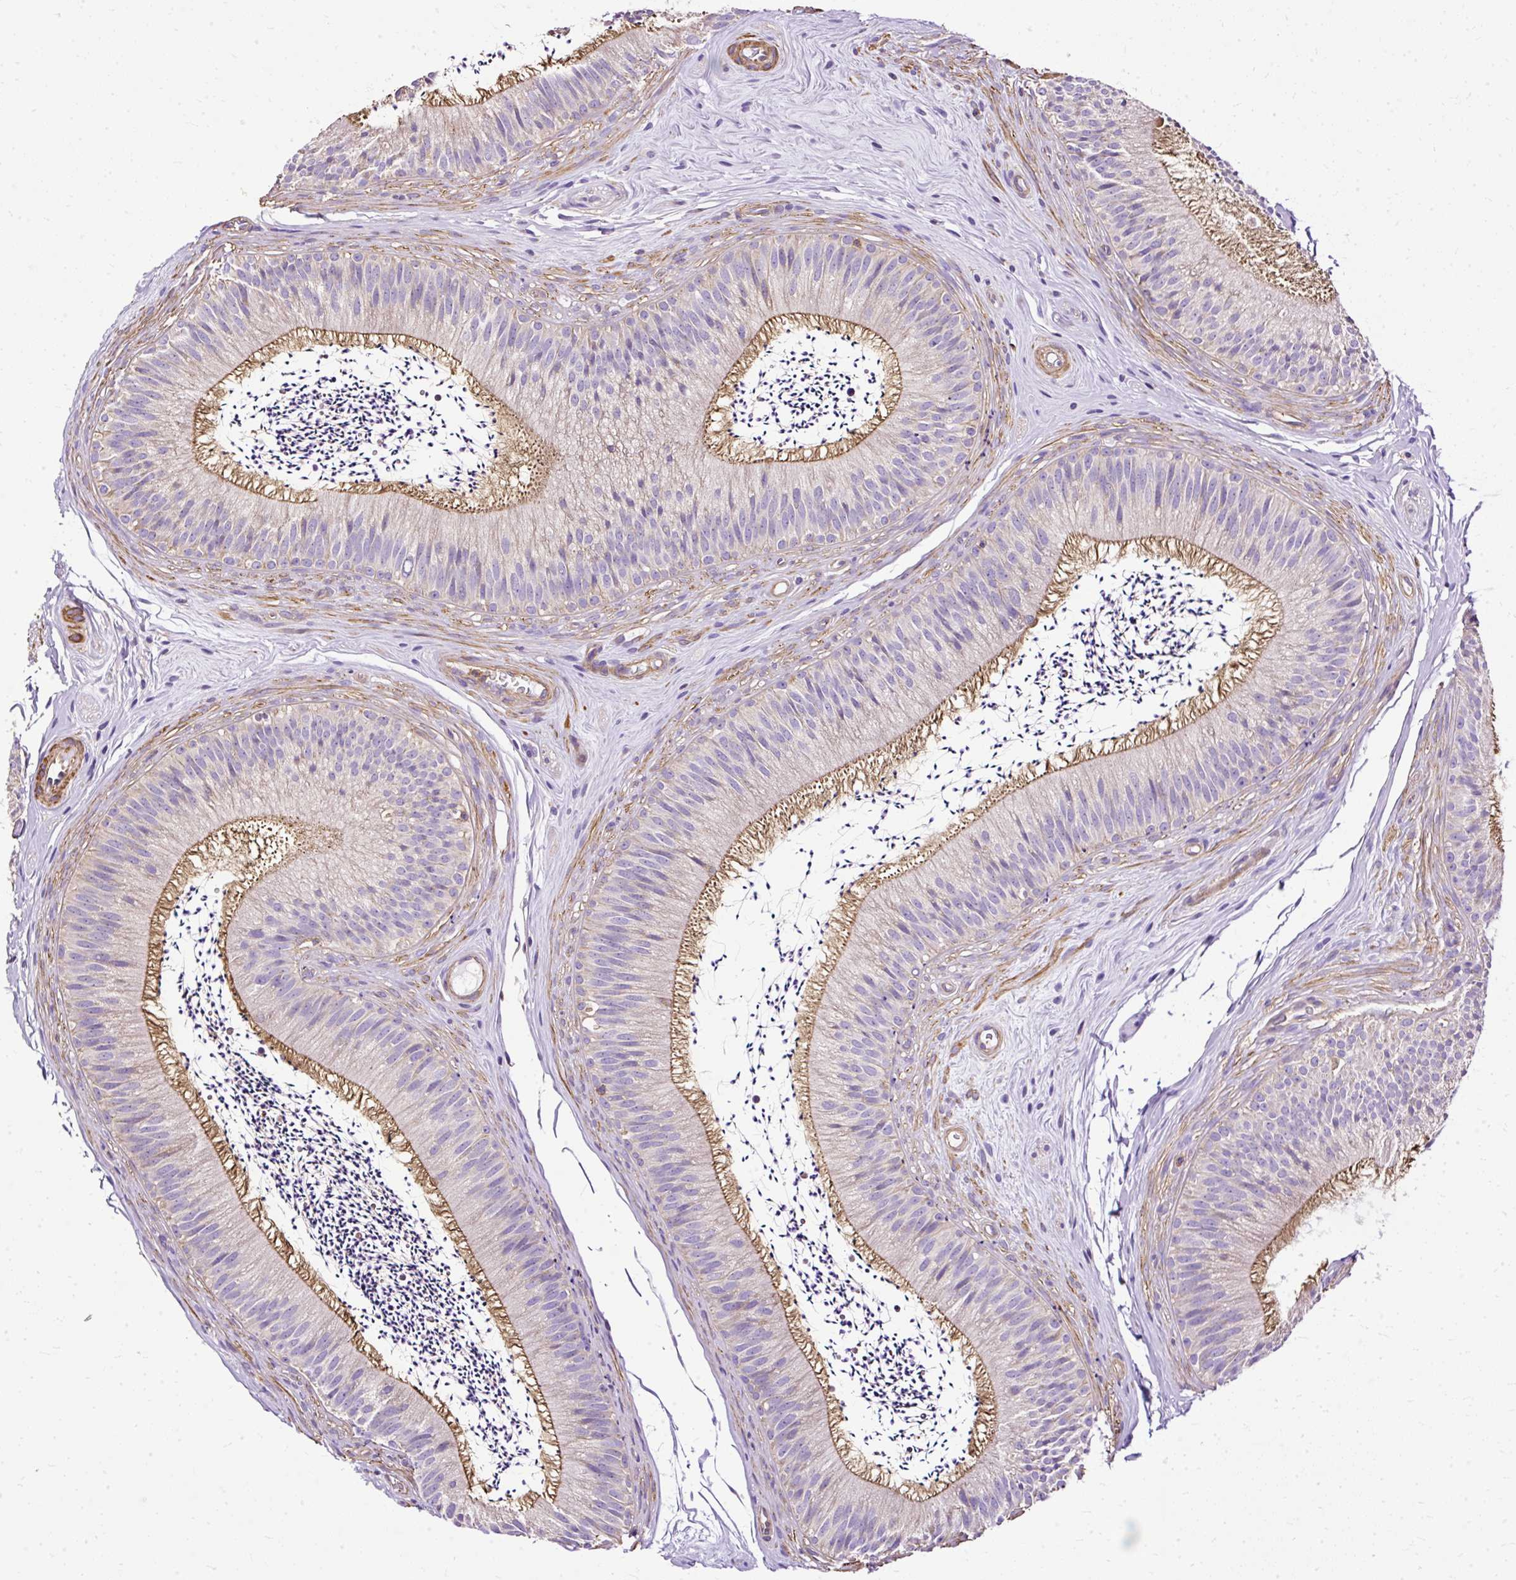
{"staining": {"intensity": "moderate", "quantity": "<25%", "location": "cytoplasmic/membranous"}, "tissue": "epididymis", "cell_type": "Glandular cells", "image_type": "normal", "snomed": [{"axis": "morphology", "description": "Normal tissue, NOS"}, {"axis": "topography", "description": "Epididymis"}], "caption": "IHC image of normal epididymis: human epididymis stained using immunohistochemistry (IHC) shows low levels of moderate protein expression localized specifically in the cytoplasmic/membranous of glandular cells, appearing as a cytoplasmic/membranous brown color.", "gene": "KLHL11", "patient": {"sex": "male", "age": 24}}